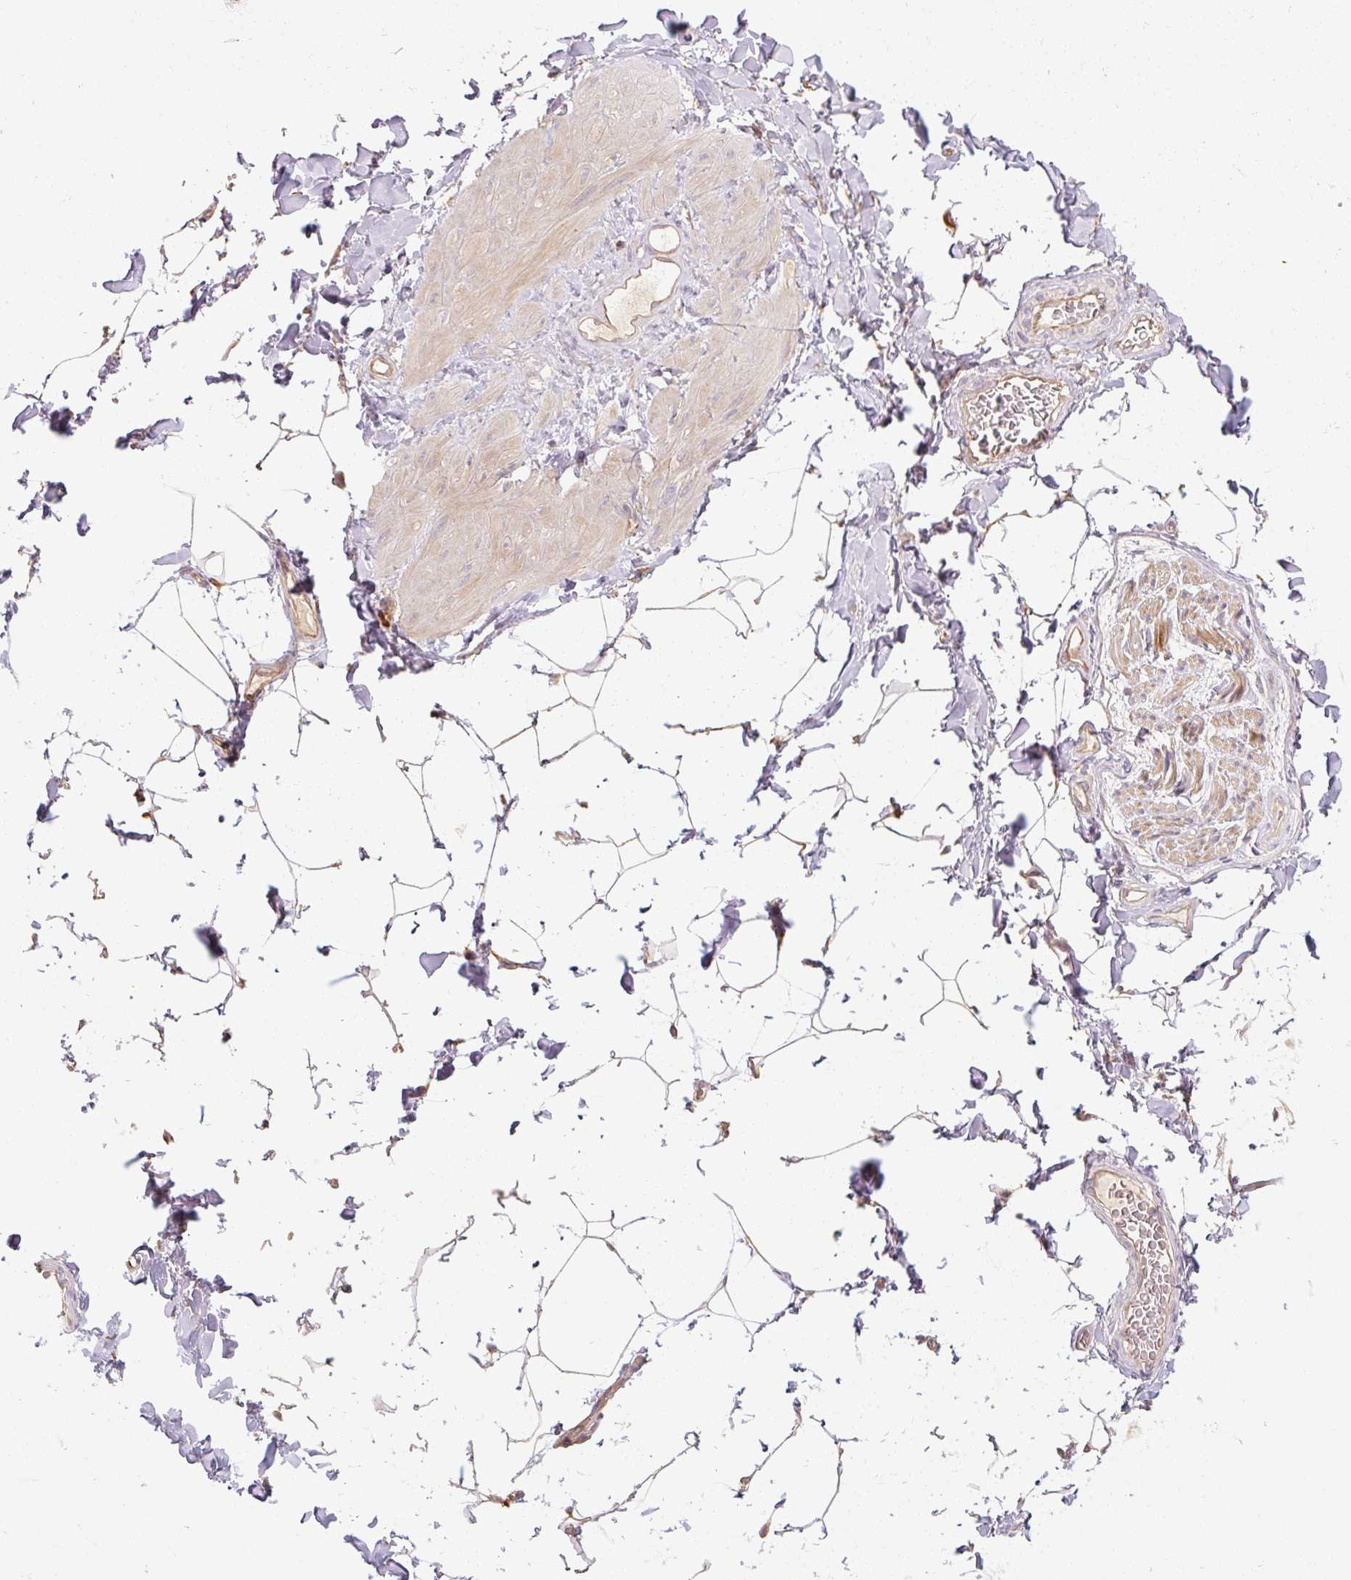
{"staining": {"intensity": "moderate", "quantity": ">75%", "location": "cytoplasmic/membranous"}, "tissue": "adipose tissue", "cell_type": "Adipocytes", "image_type": "normal", "snomed": [{"axis": "morphology", "description": "Normal tissue, NOS"}, {"axis": "topography", "description": "Vascular tissue"}, {"axis": "topography", "description": "Peripheral nerve tissue"}], "caption": "The photomicrograph exhibits a brown stain indicating the presence of a protein in the cytoplasmic/membranous of adipocytes in adipose tissue. The protein is stained brown, and the nuclei are stained in blue (DAB IHC with brightfield microscopy, high magnification).", "gene": "RB1CC1", "patient": {"sex": "male", "age": 41}}